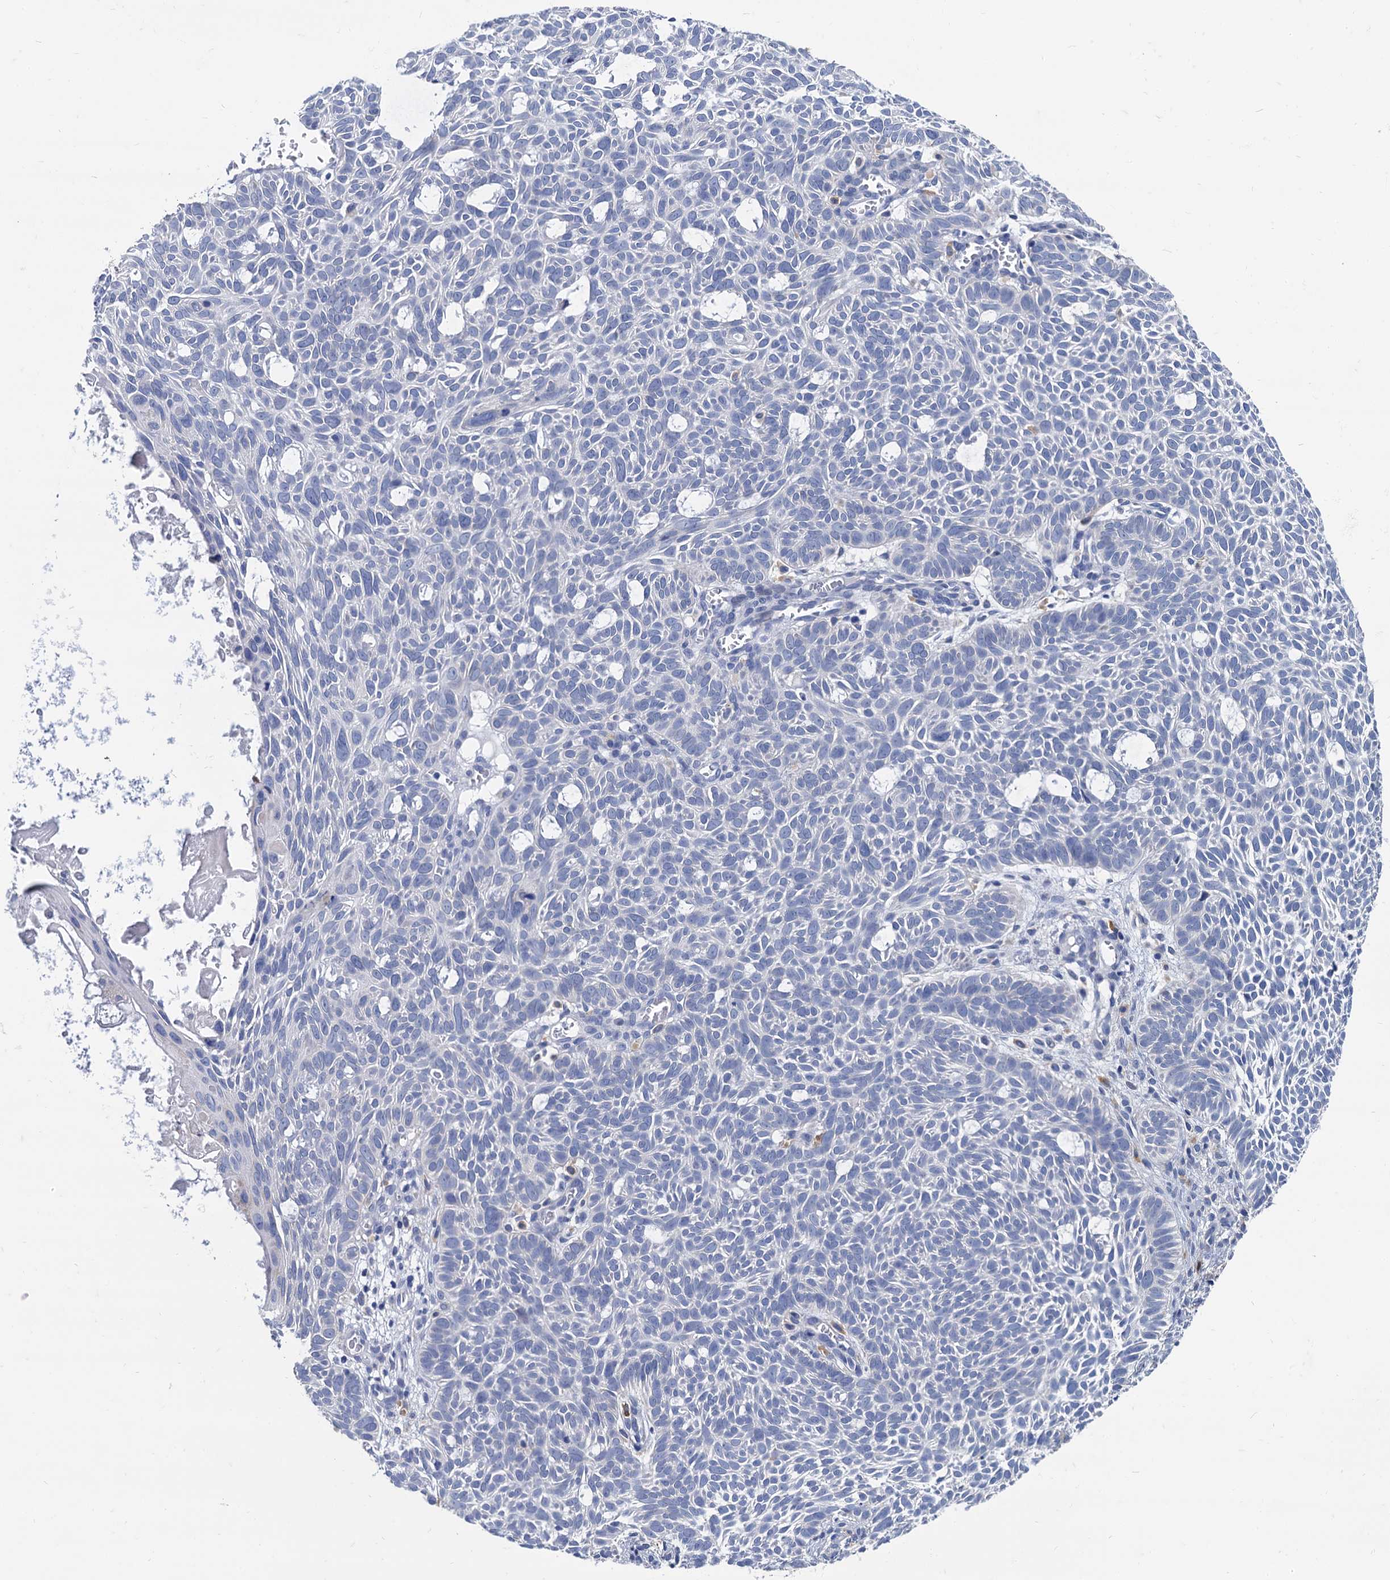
{"staining": {"intensity": "negative", "quantity": "none", "location": "none"}, "tissue": "skin cancer", "cell_type": "Tumor cells", "image_type": "cancer", "snomed": [{"axis": "morphology", "description": "Basal cell carcinoma"}, {"axis": "topography", "description": "Skin"}], "caption": "This is an immunohistochemistry image of basal cell carcinoma (skin). There is no staining in tumor cells.", "gene": "FOXR2", "patient": {"sex": "male", "age": 69}}